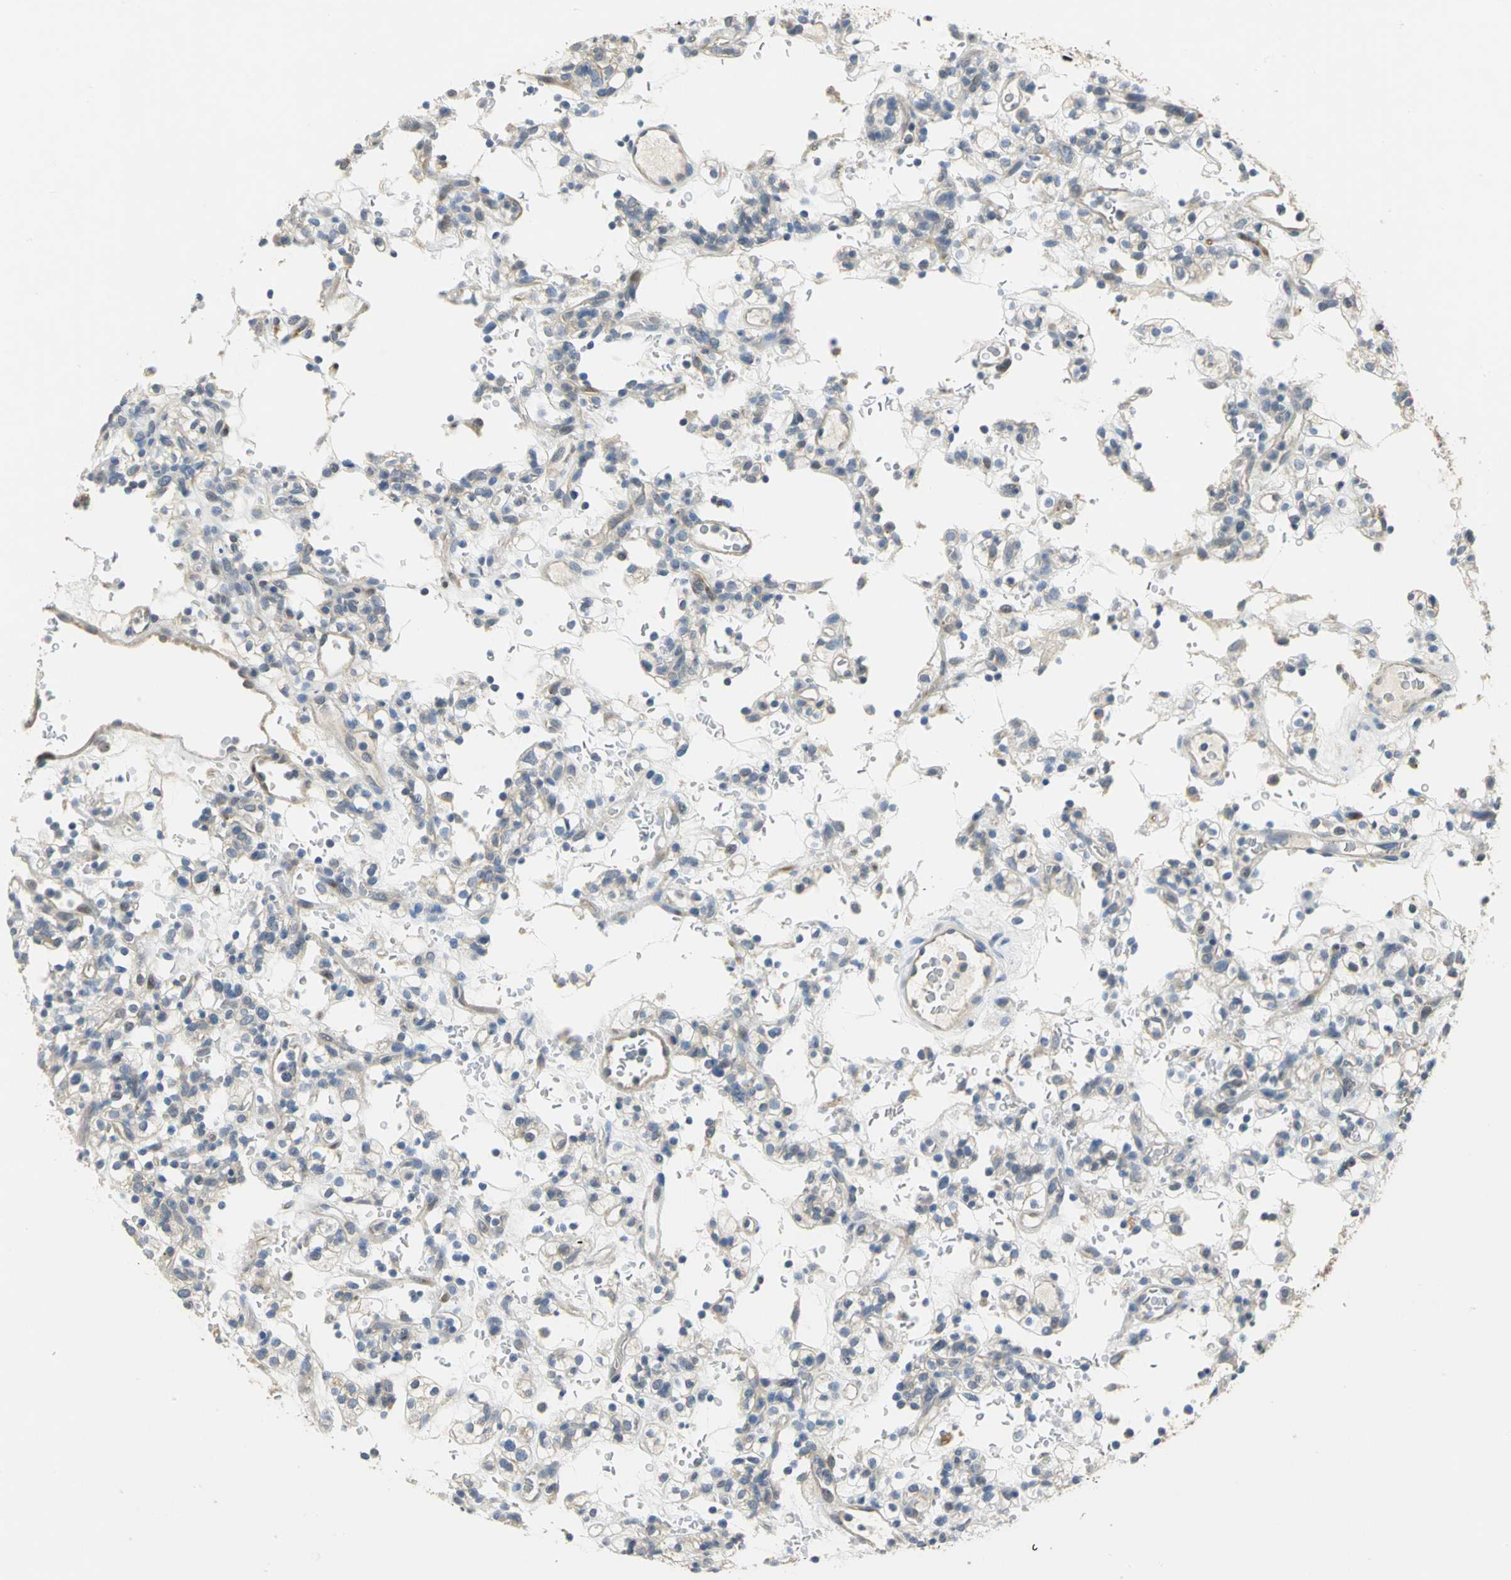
{"staining": {"intensity": "negative", "quantity": "none", "location": "none"}, "tissue": "renal cancer", "cell_type": "Tumor cells", "image_type": "cancer", "snomed": [{"axis": "morphology", "description": "Normal tissue, NOS"}, {"axis": "morphology", "description": "Adenocarcinoma, NOS"}, {"axis": "topography", "description": "Kidney"}], "caption": "There is no significant staining in tumor cells of renal cancer. Brightfield microscopy of immunohistochemistry (IHC) stained with DAB (3,3'-diaminobenzidine) (brown) and hematoxylin (blue), captured at high magnification.", "gene": "IL17RB", "patient": {"sex": "female", "age": 72}}